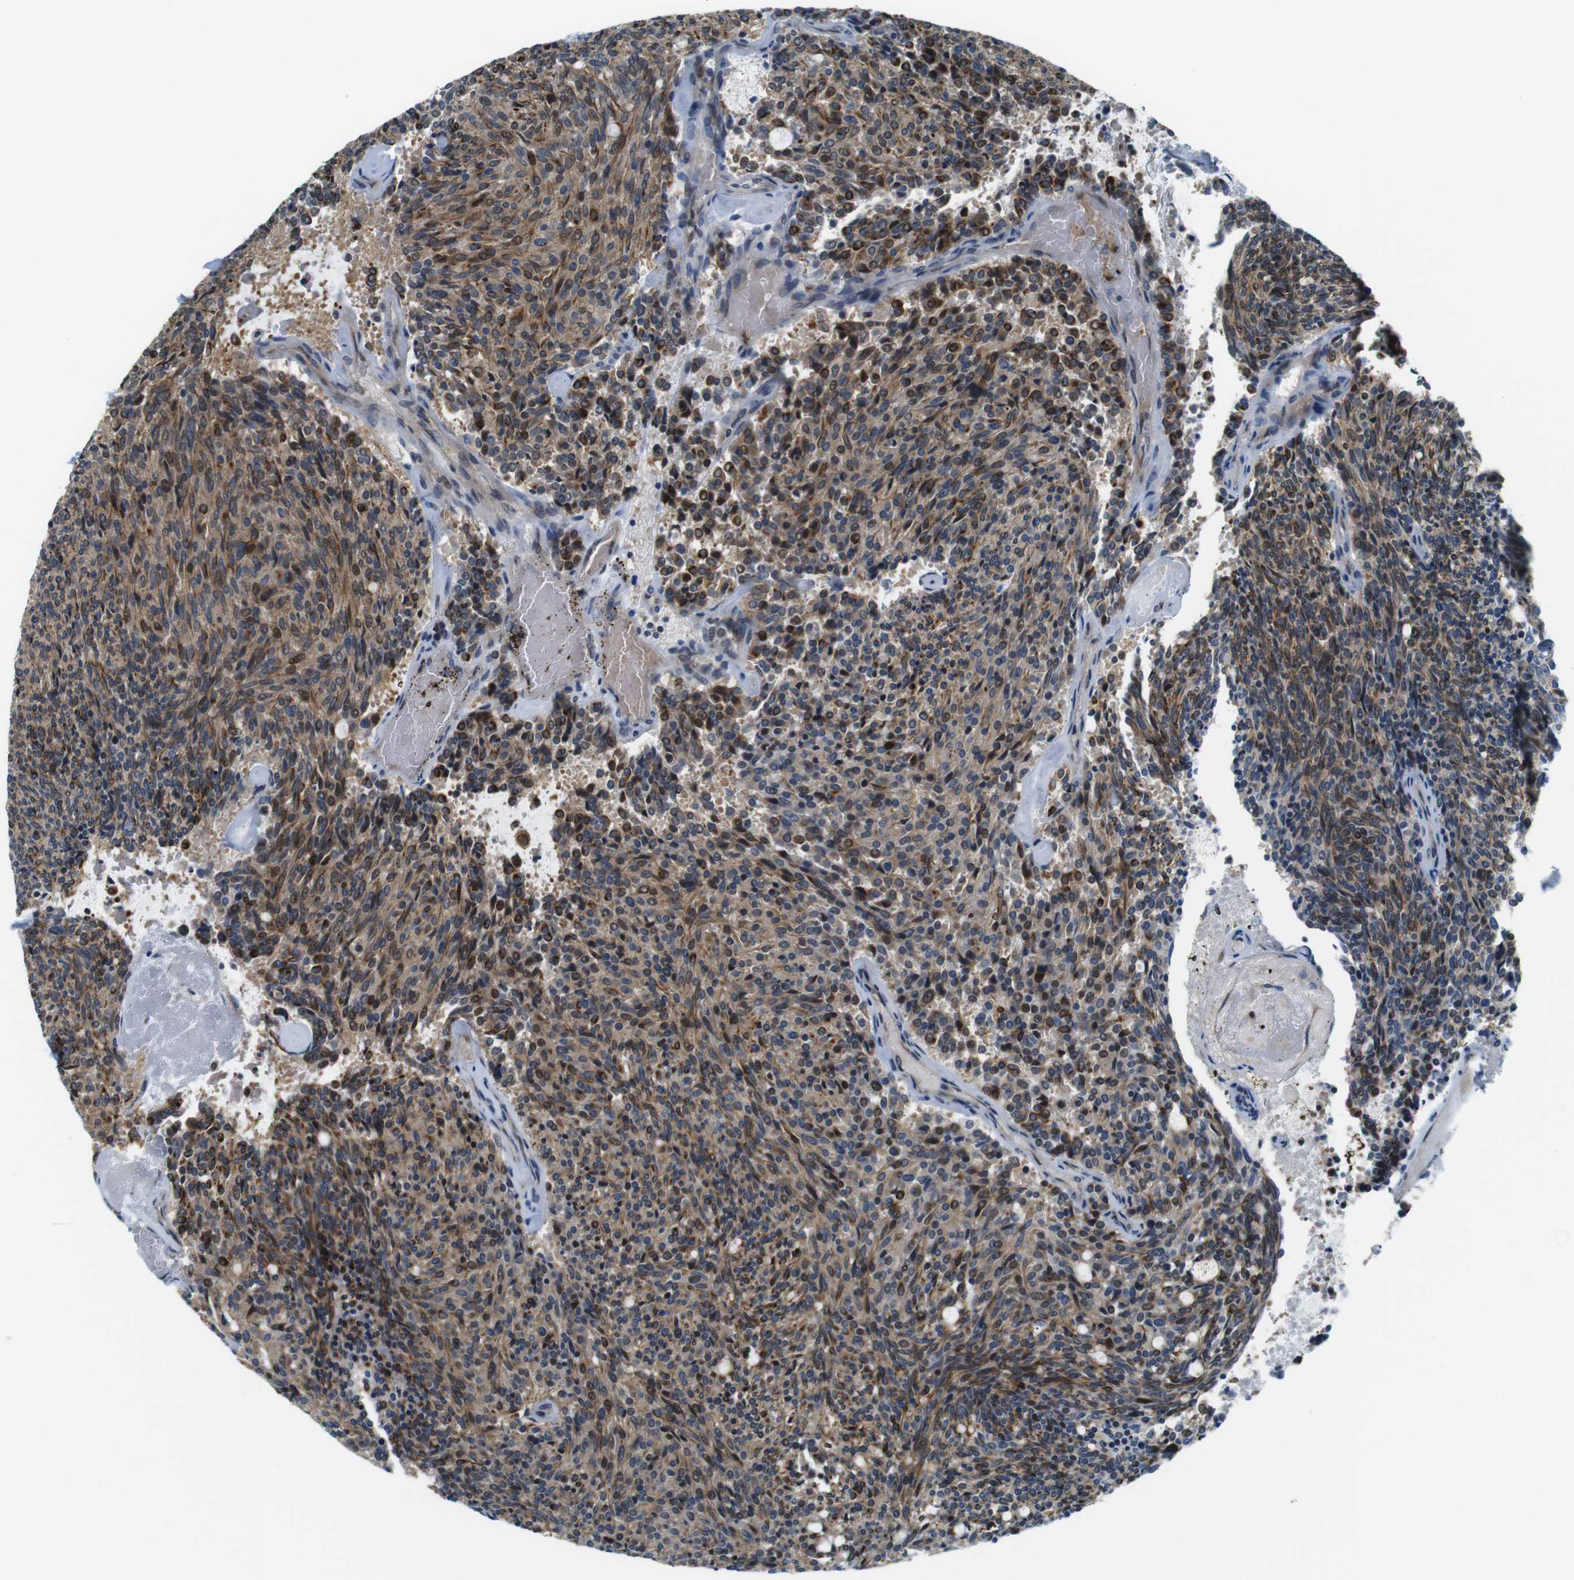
{"staining": {"intensity": "moderate", "quantity": ">75%", "location": "cytoplasmic/membranous"}, "tissue": "carcinoid", "cell_type": "Tumor cells", "image_type": "cancer", "snomed": [{"axis": "morphology", "description": "Carcinoid, malignant, NOS"}, {"axis": "topography", "description": "Pancreas"}], "caption": "Tumor cells display medium levels of moderate cytoplasmic/membranous expression in about >75% of cells in carcinoid (malignant).", "gene": "ZDHHC3", "patient": {"sex": "female", "age": 54}}